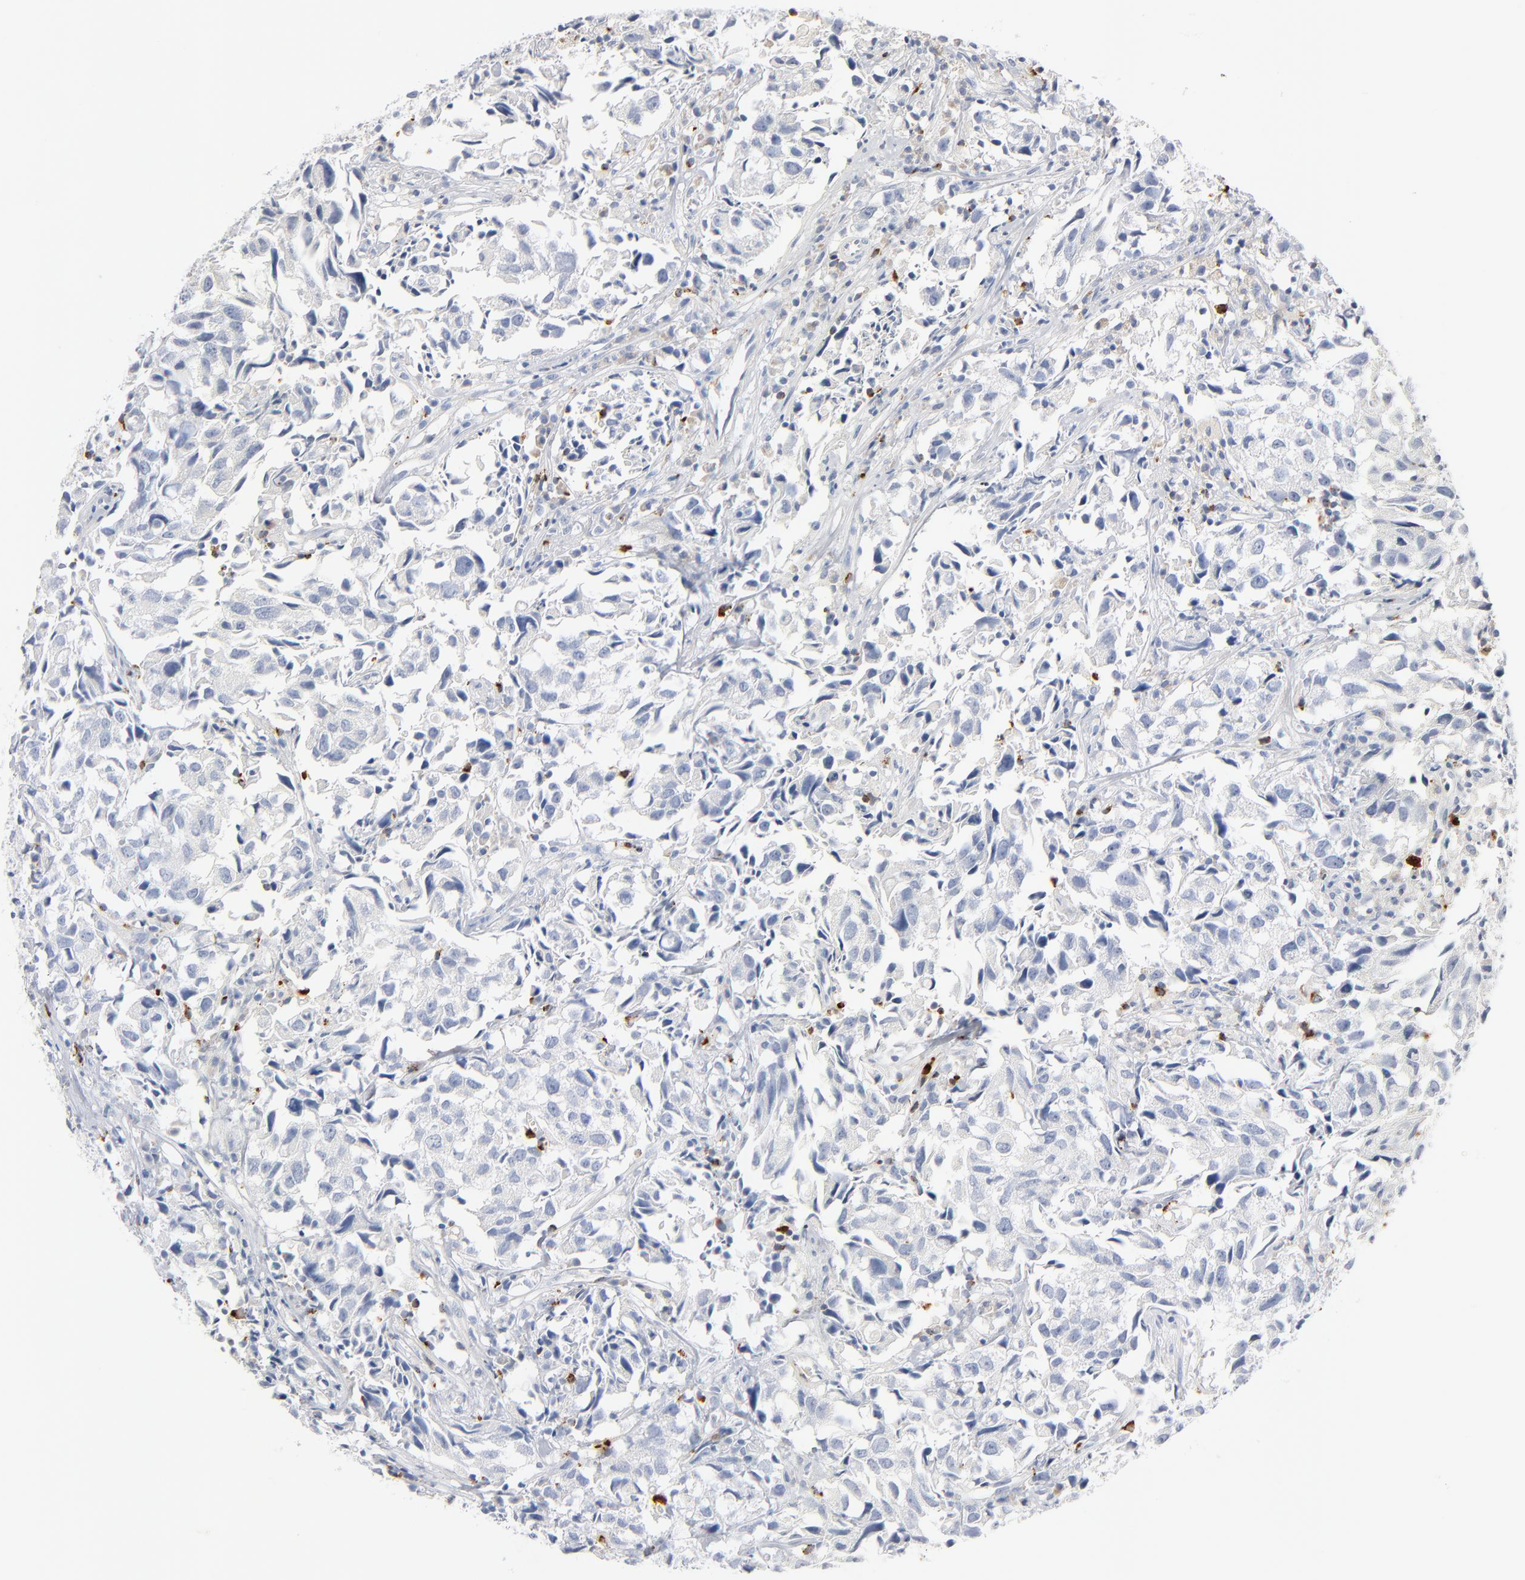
{"staining": {"intensity": "negative", "quantity": "none", "location": "none"}, "tissue": "urothelial cancer", "cell_type": "Tumor cells", "image_type": "cancer", "snomed": [{"axis": "morphology", "description": "Urothelial carcinoma, High grade"}, {"axis": "topography", "description": "Urinary bladder"}], "caption": "Immunohistochemistry photomicrograph of neoplastic tissue: urothelial carcinoma (high-grade) stained with DAB (3,3'-diaminobenzidine) exhibits no significant protein expression in tumor cells.", "gene": "GZMB", "patient": {"sex": "female", "age": 75}}